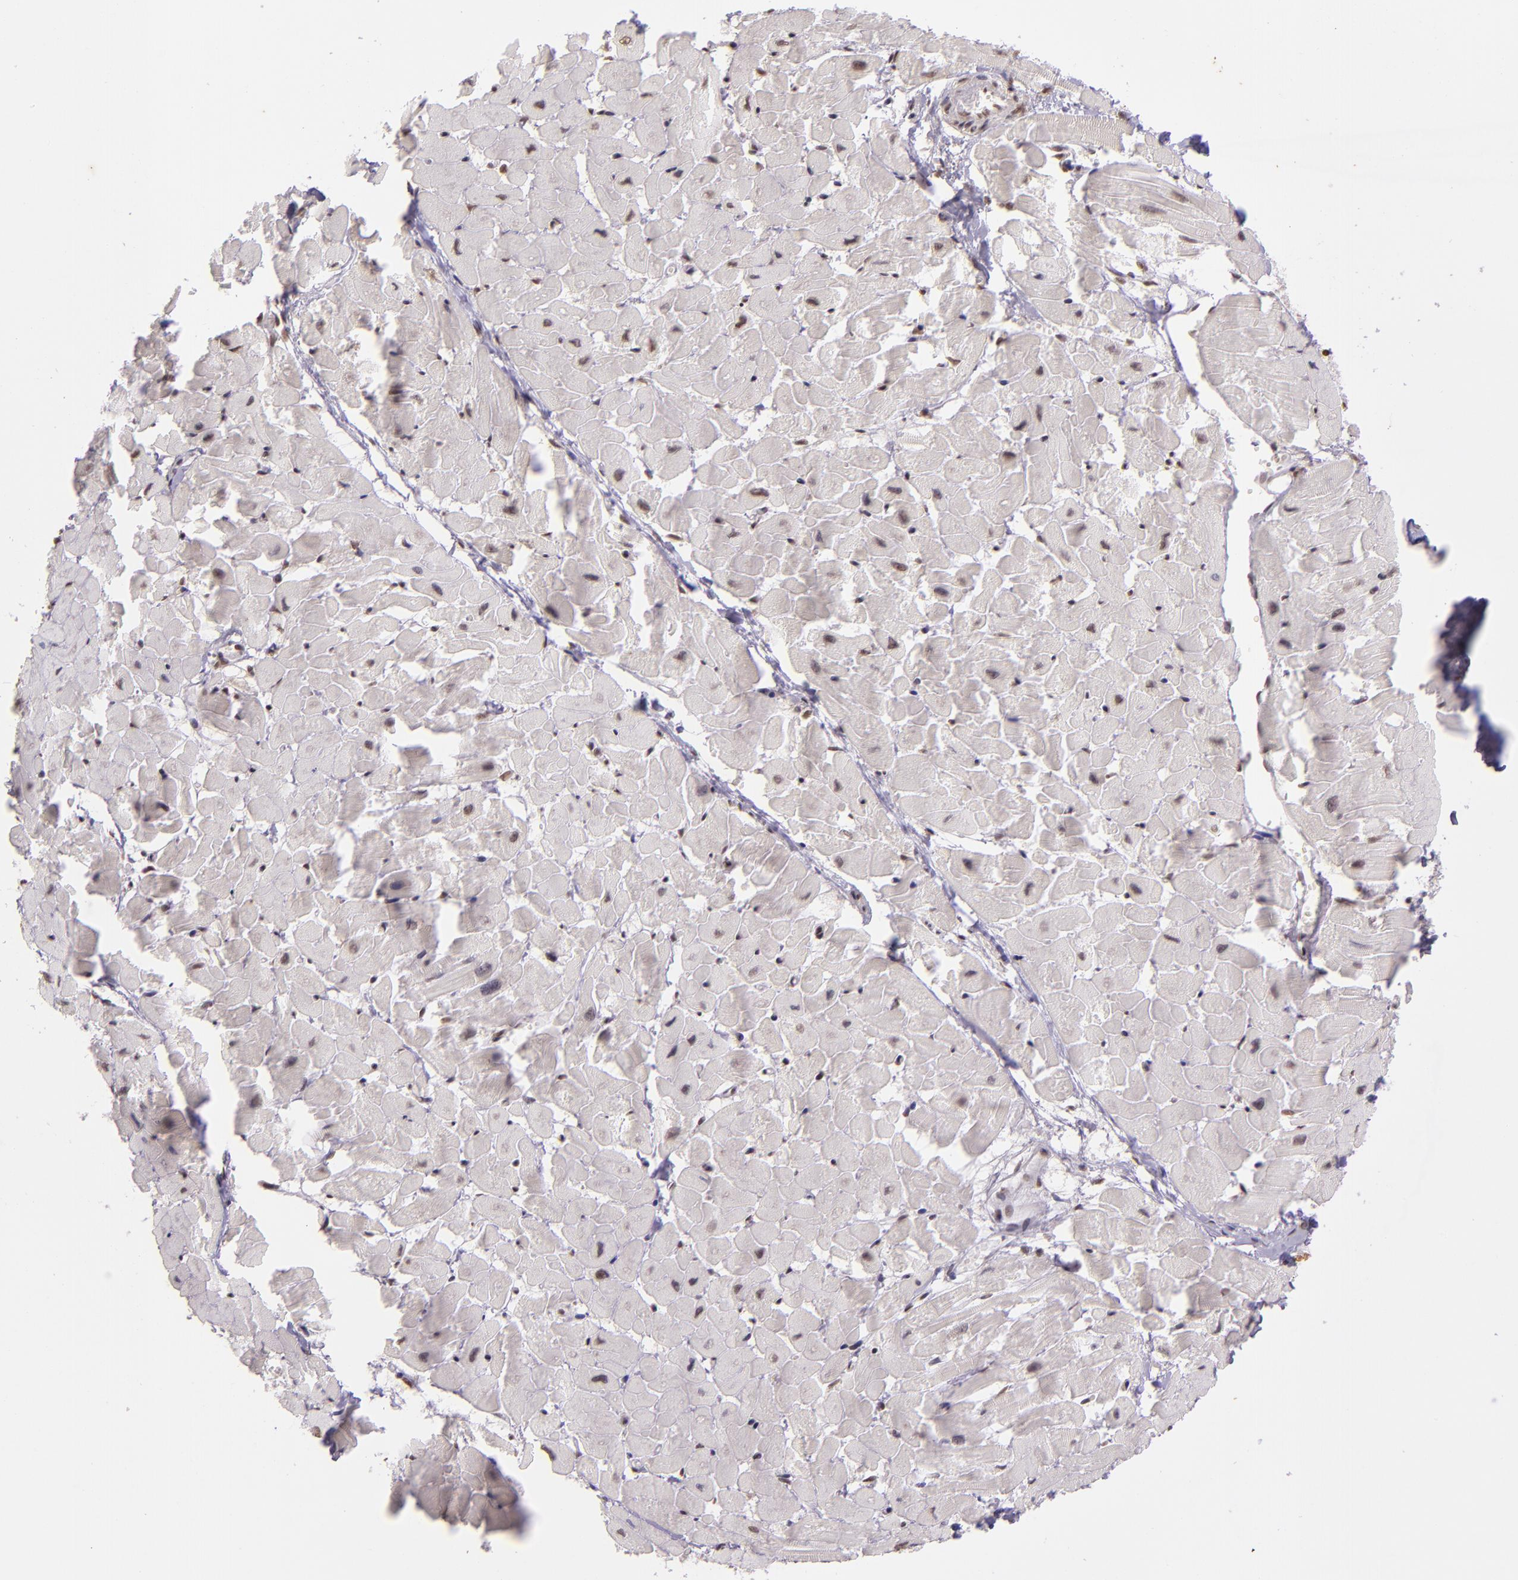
{"staining": {"intensity": "moderate", "quantity": ">75%", "location": "nuclear"}, "tissue": "heart muscle", "cell_type": "Cardiomyocytes", "image_type": "normal", "snomed": [{"axis": "morphology", "description": "Normal tissue, NOS"}, {"axis": "topography", "description": "Heart"}], "caption": "Immunohistochemical staining of benign heart muscle exhibits moderate nuclear protein positivity in approximately >75% of cardiomyocytes.", "gene": "USF1", "patient": {"sex": "female", "age": 19}}